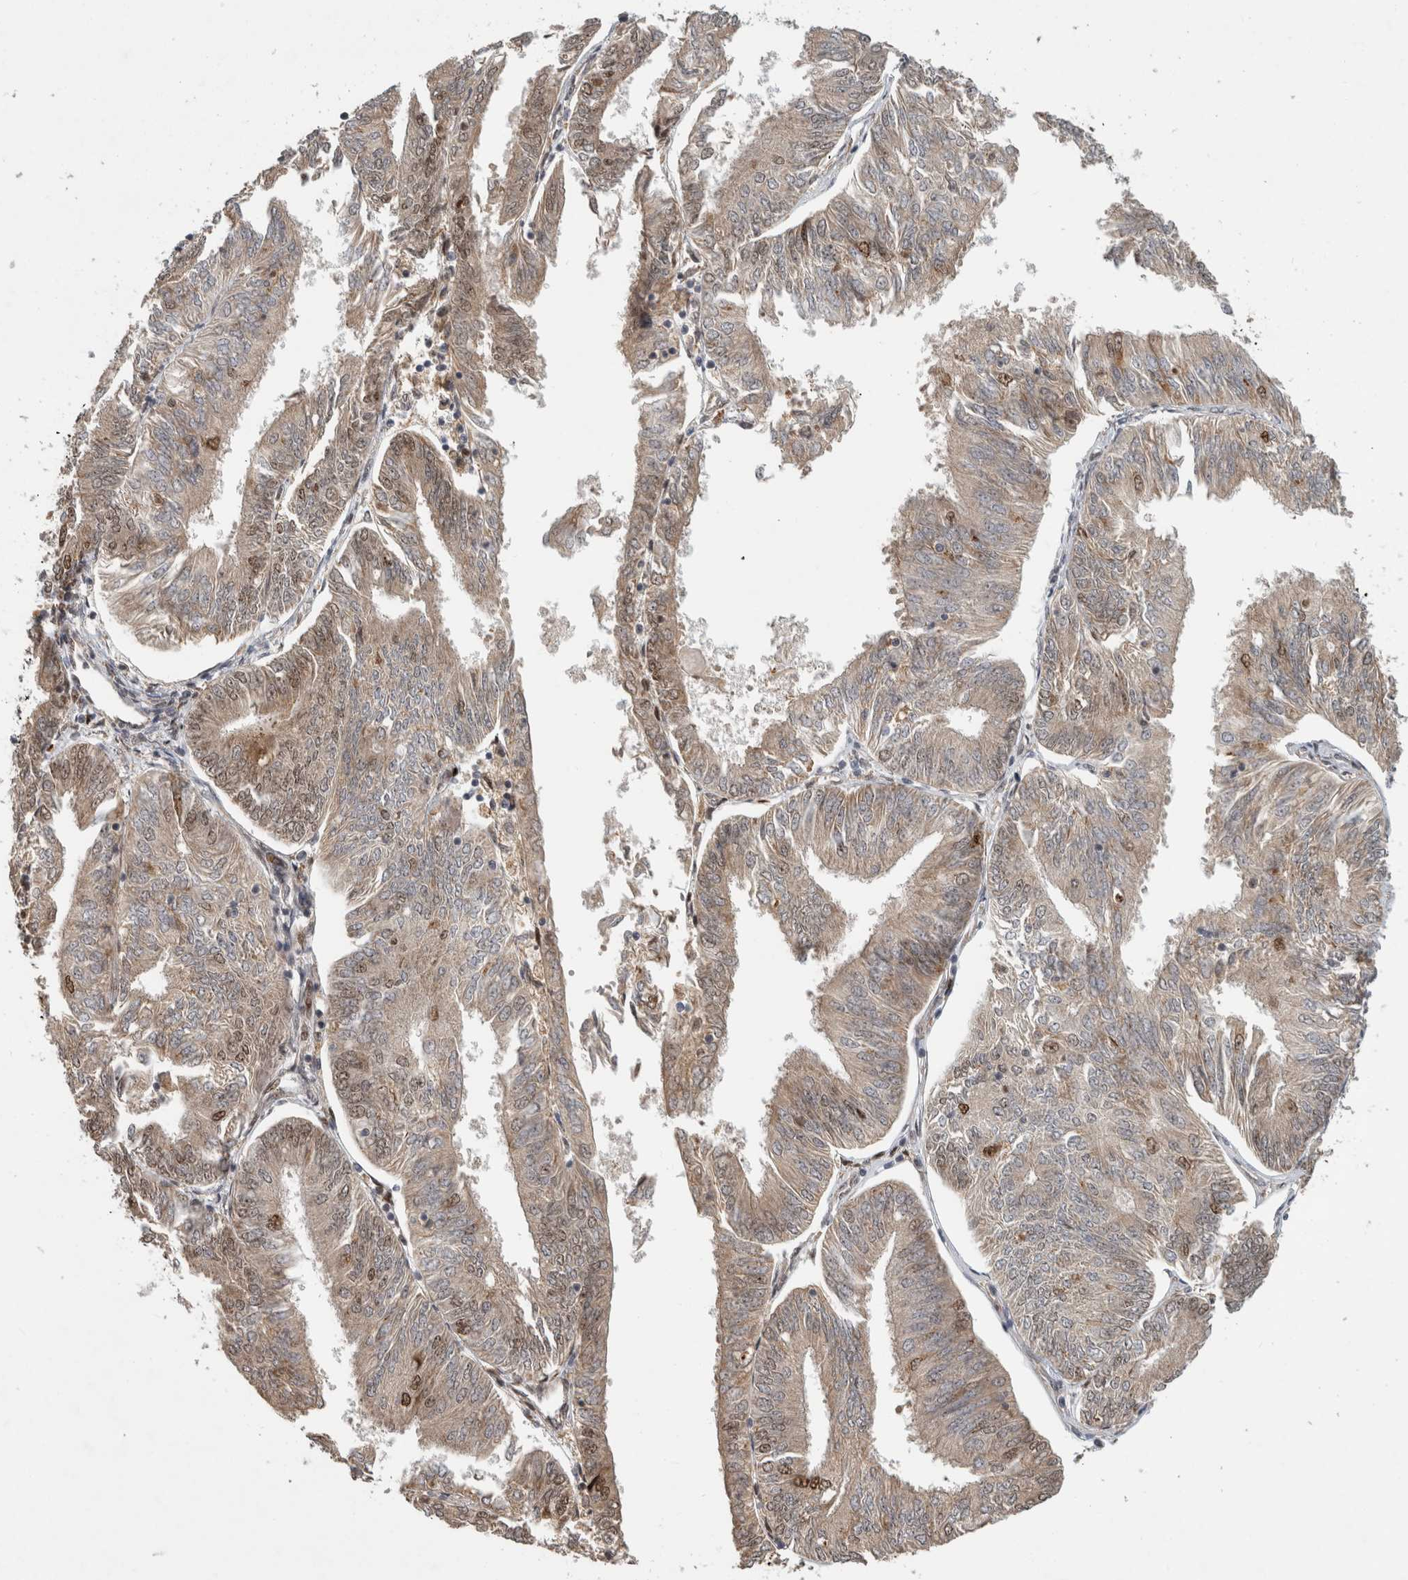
{"staining": {"intensity": "moderate", "quantity": ">75%", "location": "cytoplasmic/membranous,nuclear"}, "tissue": "endometrial cancer", "cell_type": "Tumor cells", "image_type": "cancer", "snomed": [{"axis": "morphology", "description": "Adenocarcinoma, NOS"}, {"axis": "topography", "description": "Endometrium"}], "caption": "Immunohistochemistry (IHC) of human adenocarcinoma (endometrial) demonstrates medium levels of moderate cytoplasmic/membranous and nuclear positivity in about >75% of tumor cells.", "gene": "INSRR", "patient": {"sex": "female", "age": 58}}